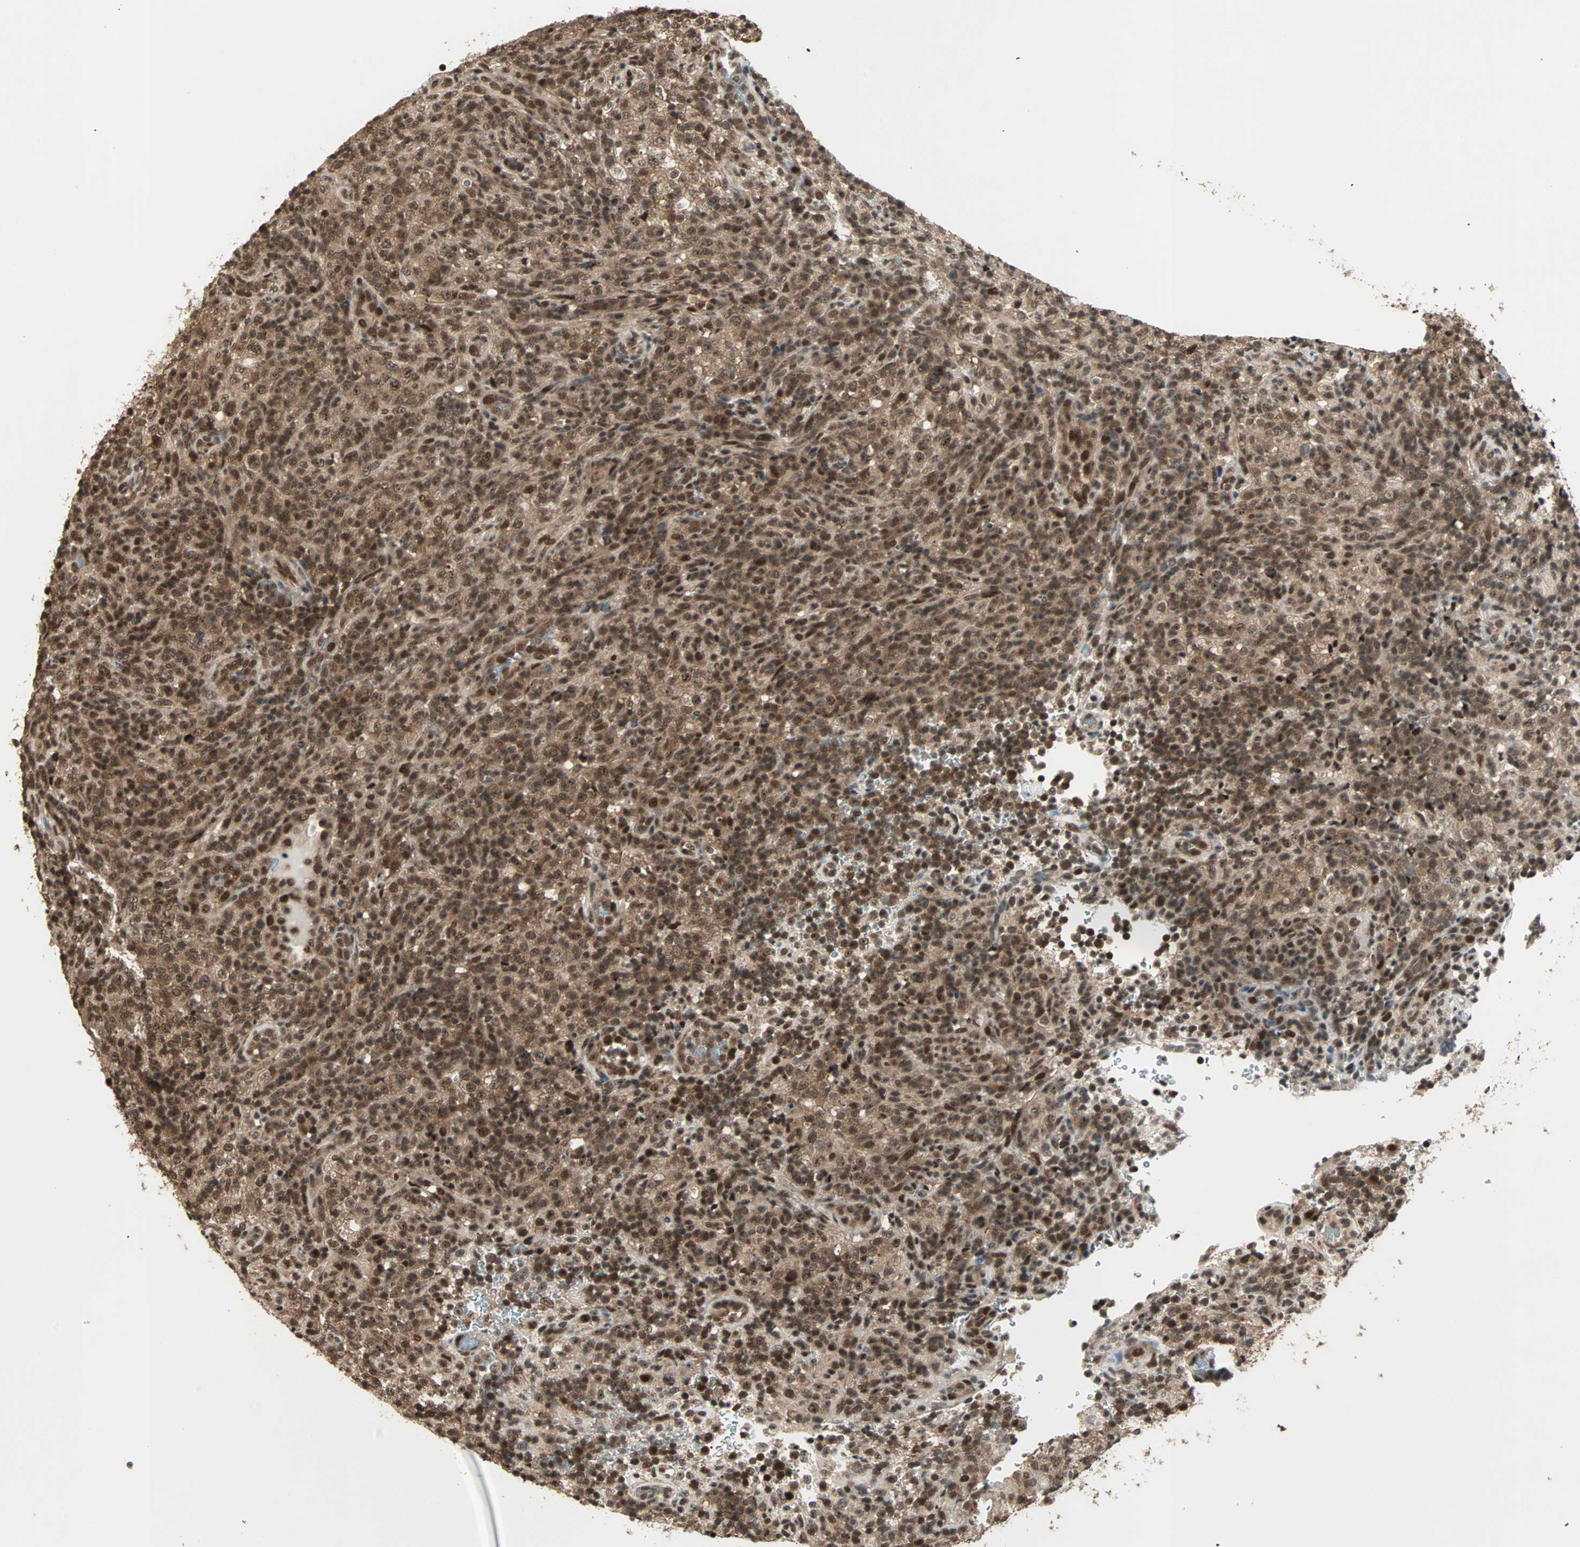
{"staining": {"intensity": "strong", "quantity": ">75%", "location": "cytoplasmic/membranous,nuclear"}, "tissue": "lymphoma", "cell_type": "Tumor cells", "image_type": "cancer", "snomed": [{"axis": "morphology", "description": "Malignant lymphoma, non-Hodgkin's type, High grade"}, {"axis": "topography", "description": "Lymph node"}], "caption": "Tumor cells show high levels of strong cytoplasmic/membranous and nuclear staining in about >75% of cells in lymphoma.", "gene": "ZNF44", "patient": {"sex": "female", "age": 76}}